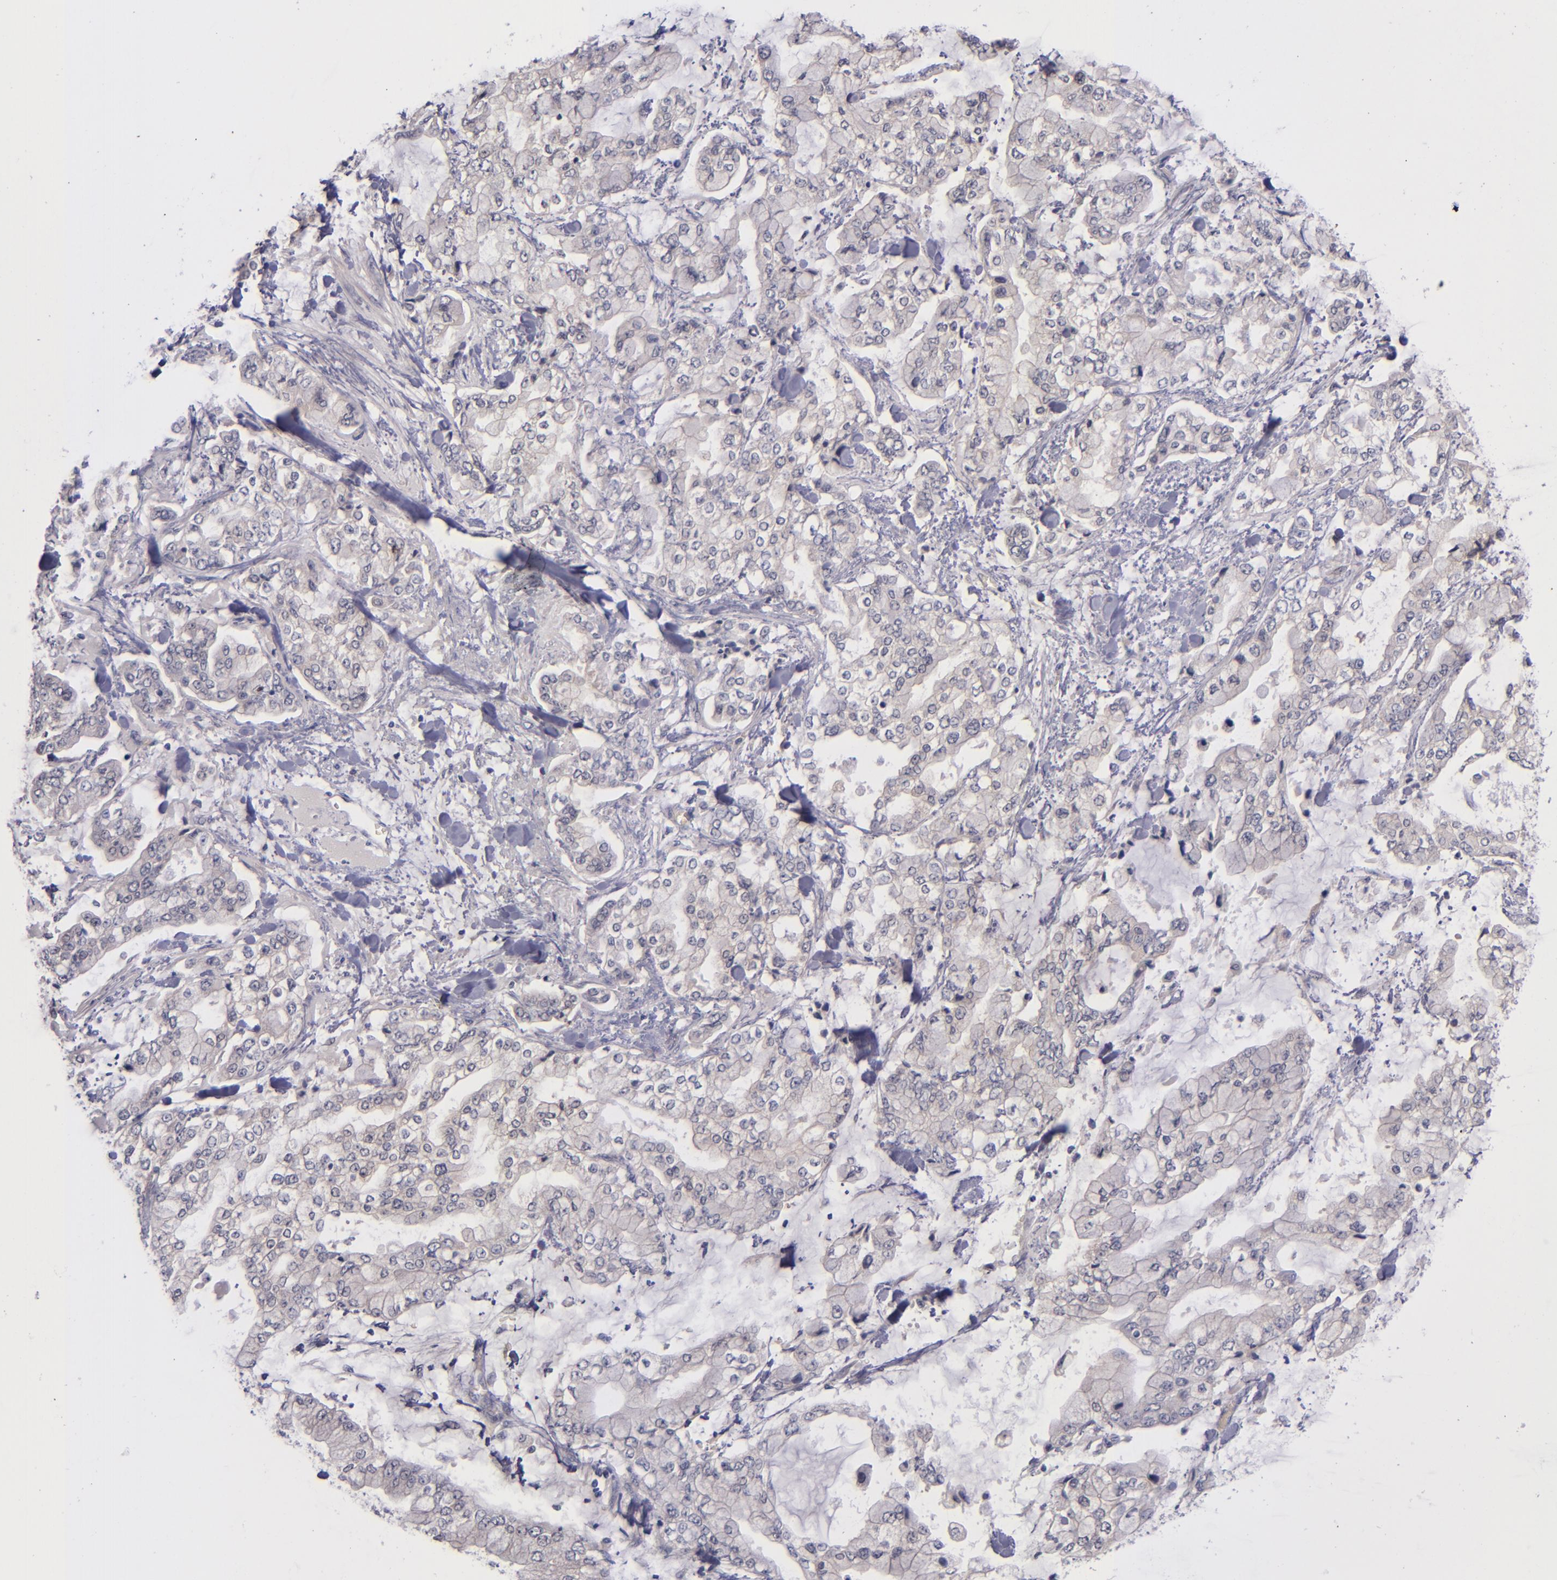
{"staining": {"intensity": "weak", "quantity": "<25%", "location": "cytoplasmic/membranous"}, "tissue": "stomach cancer", "cell_type": "Tumor cells", "image_type": "cancer", "snomed": [{"axis": "morphology", "description": "Normal tissue, NOS"}, {"axis": "morphology", "description": "Adenocarcinoma, NOS"}, {"axis": "topography", "description": "Stomach, upper"}, {"axis": "topography", "description": "Stomach"}], "caption": "The immunohistochemistry (IHC) image has no significant positivity in tumor cells of stomach adenocarcinoma tissue.", "gene": "TSC2", "patient": {"sex": "male", "age": 76}}